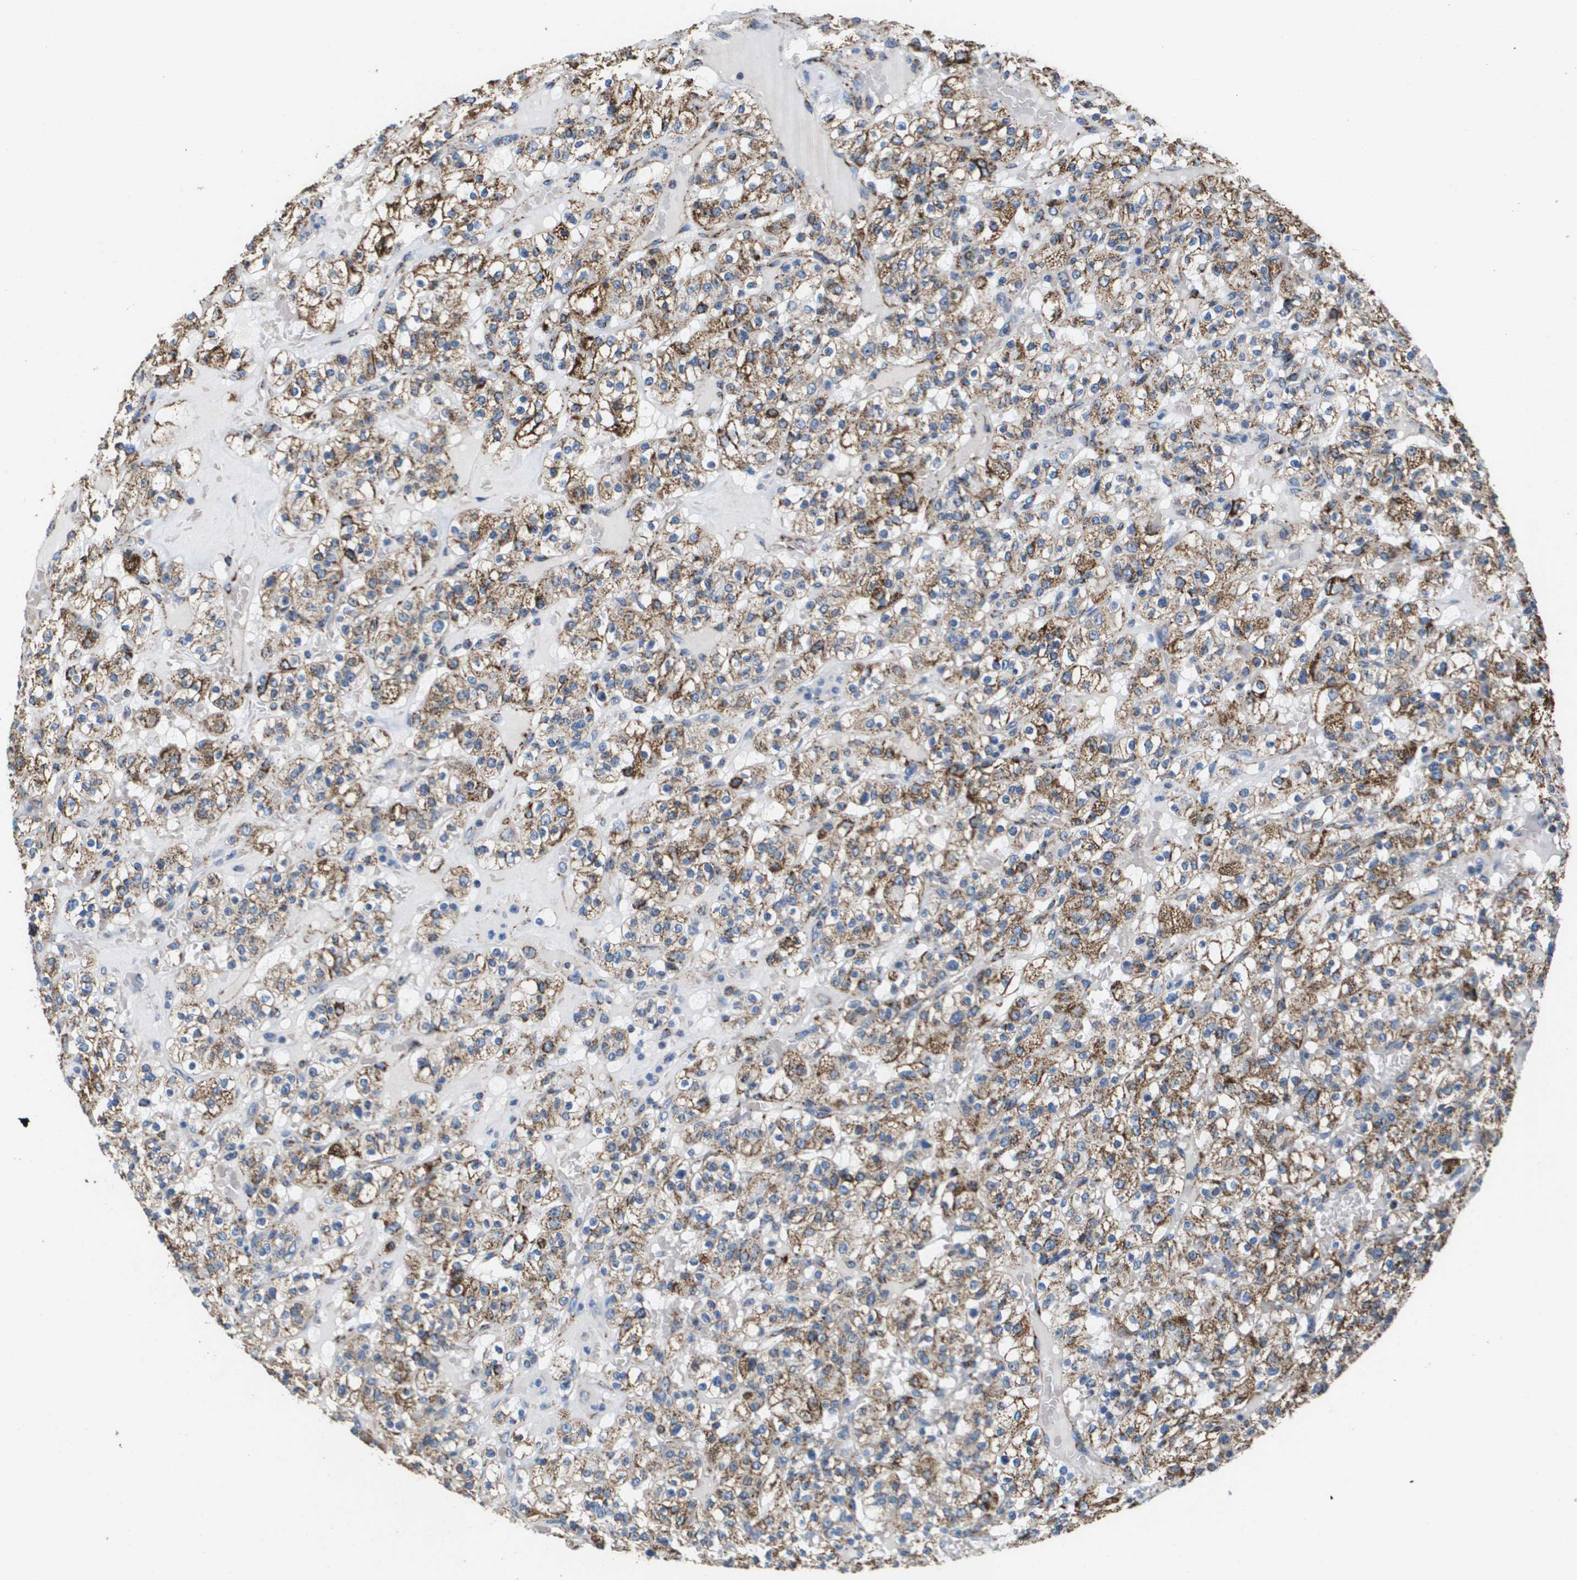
{"staining": {"intensity": "moderate", "quantity": ">75%", "location": "cytoplasmic/membranous"}, "tissue": "renal cancer", "cell_type": "Tumor cells", "image_type": "cancer", "snomed": [{"axis": "morphology", "description": "Normal tissue, NOS"}, {"axis": "morphology", "description": "Adenocarcinoma, NOS"}, {"axis": "topography", "description": "Kidney"}], "caption": "Renal cancer (adenocarcinoma) tissue demonstrates moderate cytoplasmic/membranous expression in about >75% of tumor cells, visualized by immunohistochemistry.", "gene": "ATP5F1B", "patient": {"sex": "female", "age": 72}}